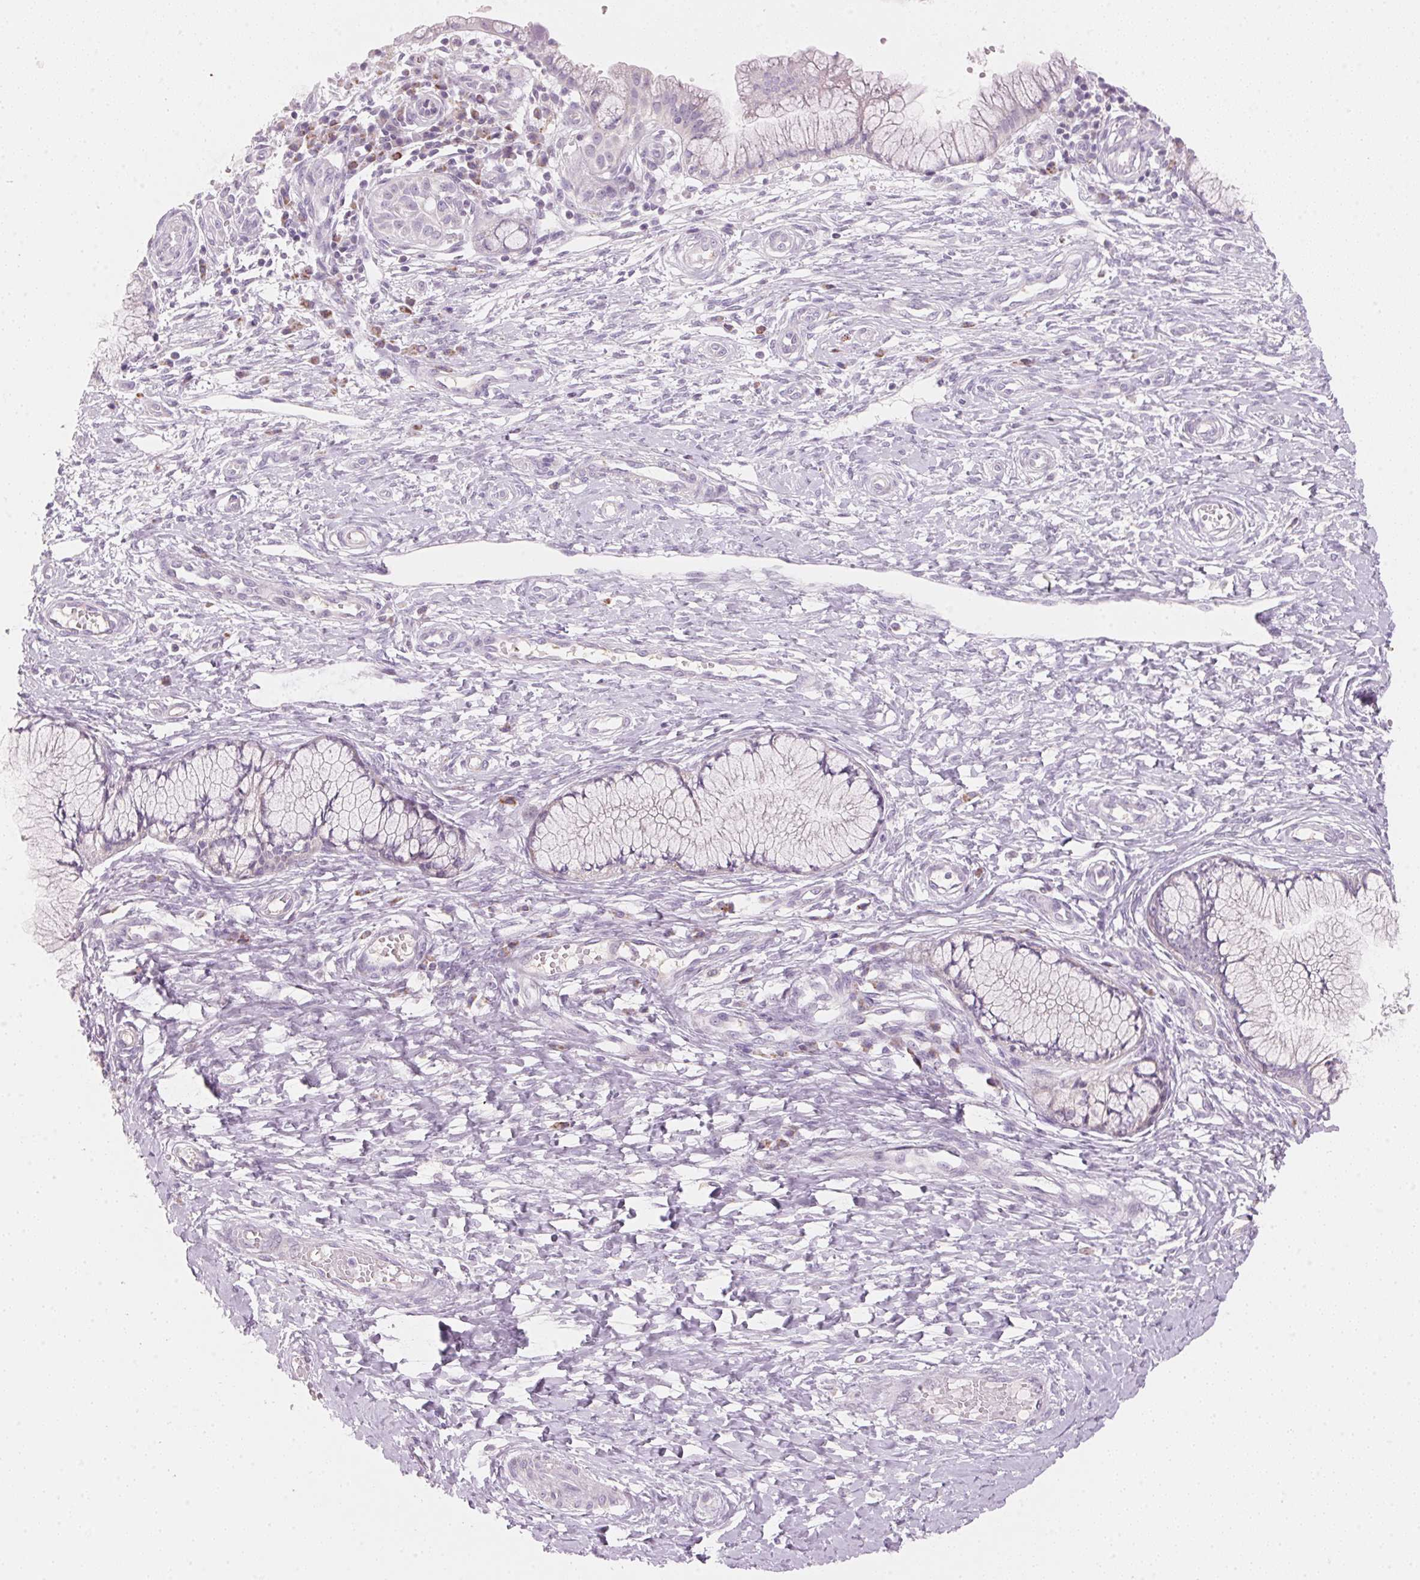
{"staining": {"intensity": "negative", "quantity": "none", "location": "none"}, "tissue": "cervix", "cell_type": "Glandular cells", "image_type": "normal", "snomed": [{"axis": "morphology", "description": "Normal tissue, NOS"}, {"axis": "topography", "description": "Cervix"}], "caption": "DAB (3,3'-diaminobenzidine) immunohistochemical staining of unremarkable human cervix demonstrates no significant positivity in glandular cells.", "gene": "HOXB13", "patient": {"sex": "female", "age": 37}}